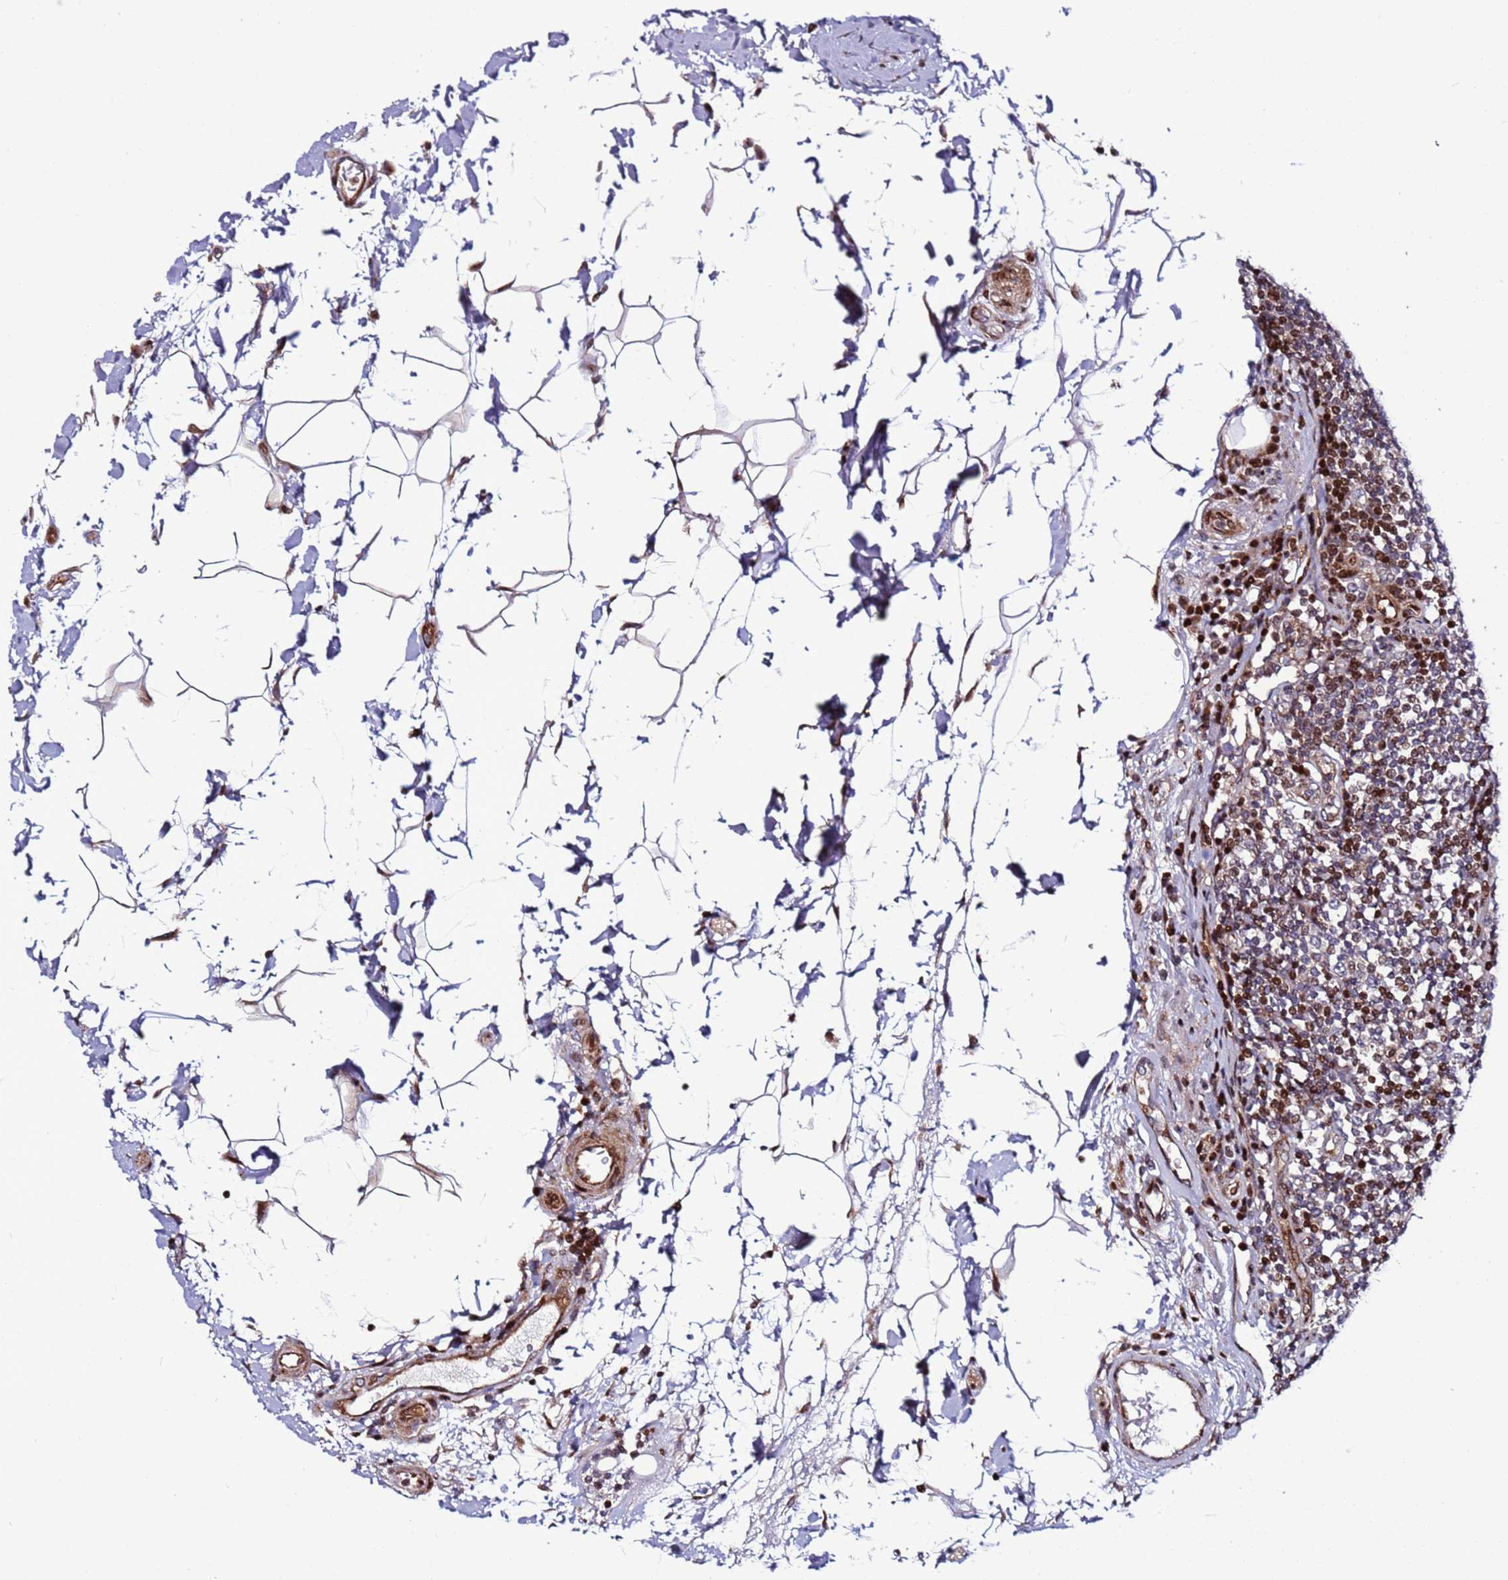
{"staining": {"intensity": "moderate", "quantity": ">75%", "location": "cytoplasmic/membranous"}, "tissue": "colon", "cell_type": "Endothelial cells", "image_type": "normal", "snomed": [{"axis": "morphology", "description": "Normal tissue, NOS"}, {"axis": "topography", "description": "Colon"}], "caption": "About >75% of endothelial cells in benign colon show moderate cytoplasmic/membranous protein positivity as visualized by brown immunohistochemical staining.", "gene": "WBP11", "patient": {"sex": "female", "age": 79}}